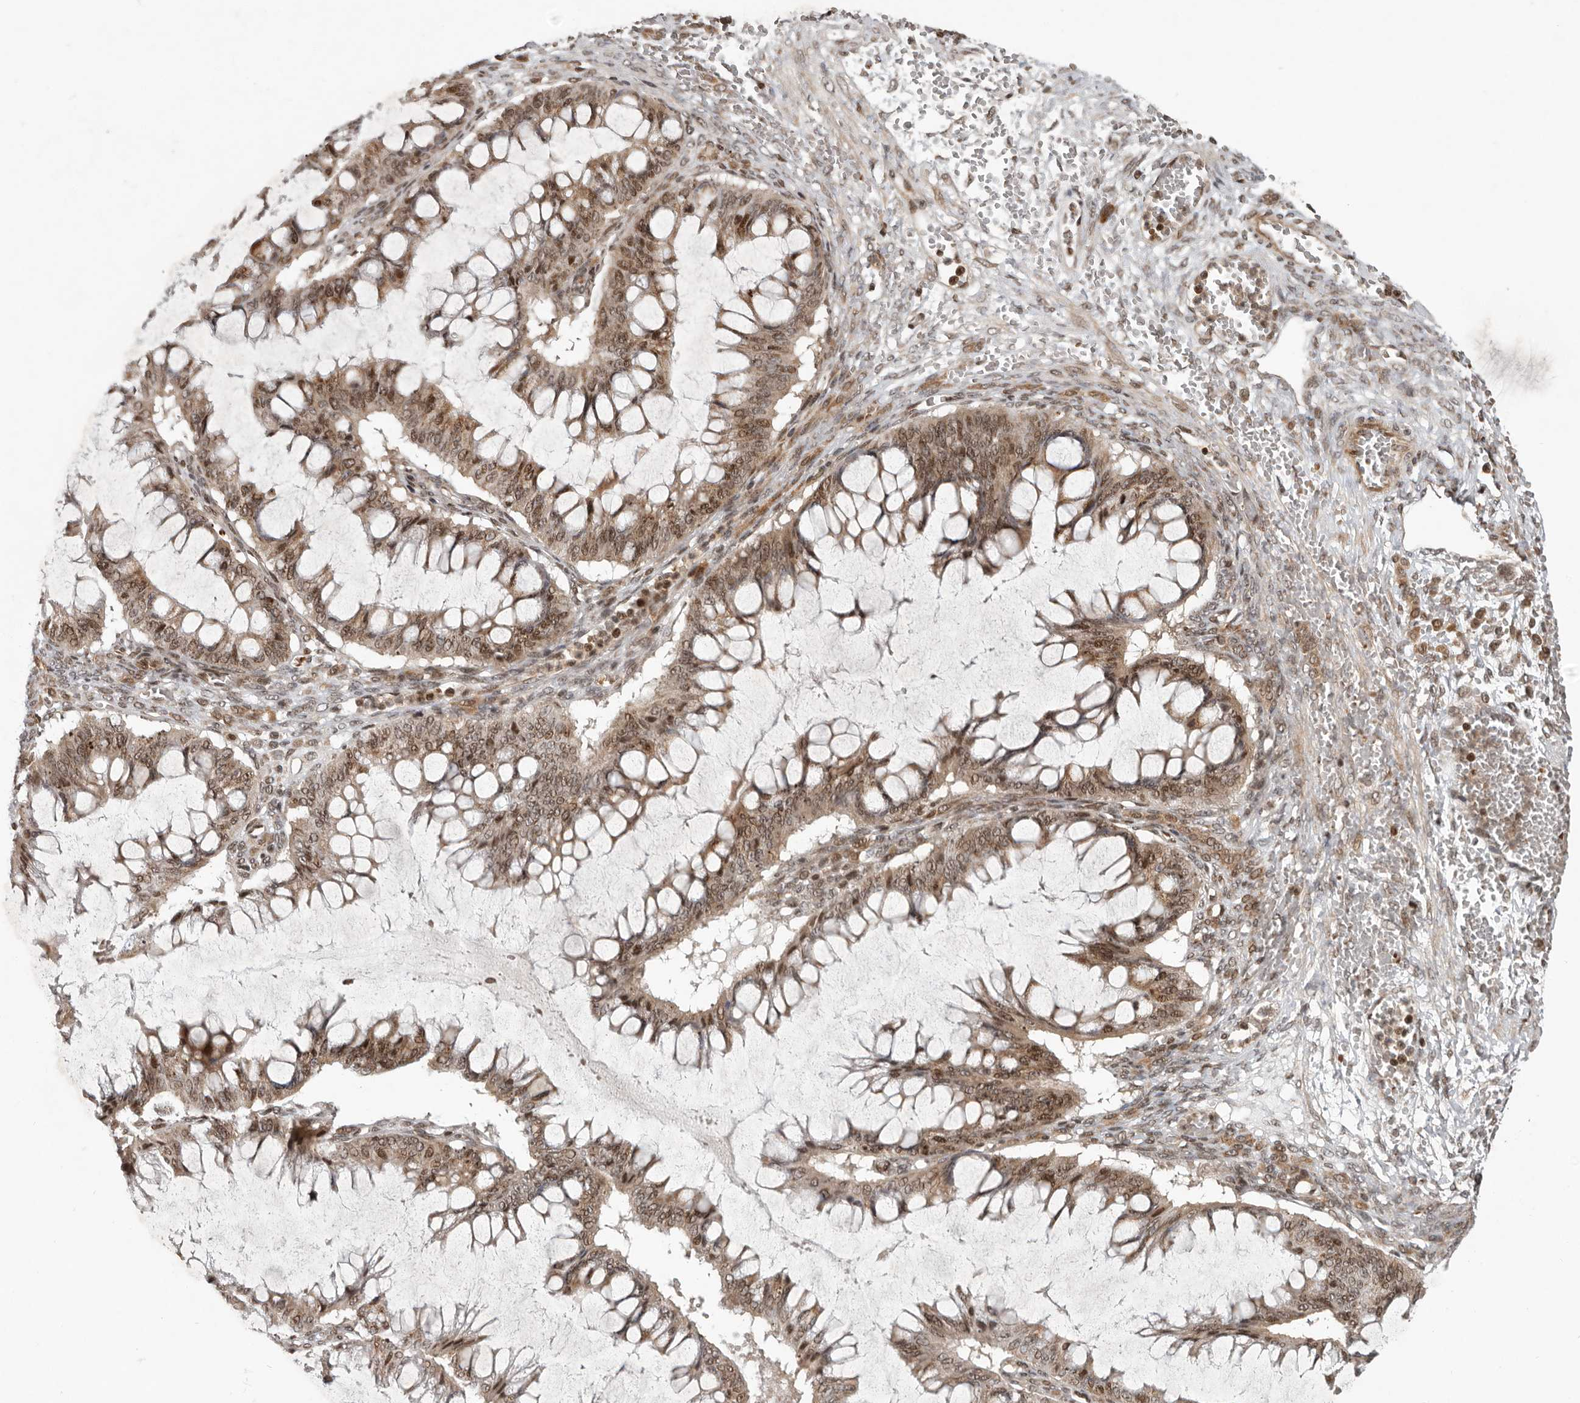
{"staining": {"intensity": "moderate", "quantity": ">75%", "location": "cytoplasmic/membranous,nuclear"}, "tissue": "ovarian cancer", "cell_type": "Tumor cells", "image_type": "cancer", "snomed": [{"axis": "morphology", "description": "Cystadenocarcinoma, mucinous, NOS"}, {"axis": "topography", "description": "Ovary"}], "caption": "There is medium levels of moderate cytoplasmic/membranous and nuclear positivity in tumor cells of mucinous cystadenocarcinoma (ovarian), as demonstrated by immunohistochemical staining (brown color).", "gene": "RABIF", "patient": {"sex": "female", "age": 73}}